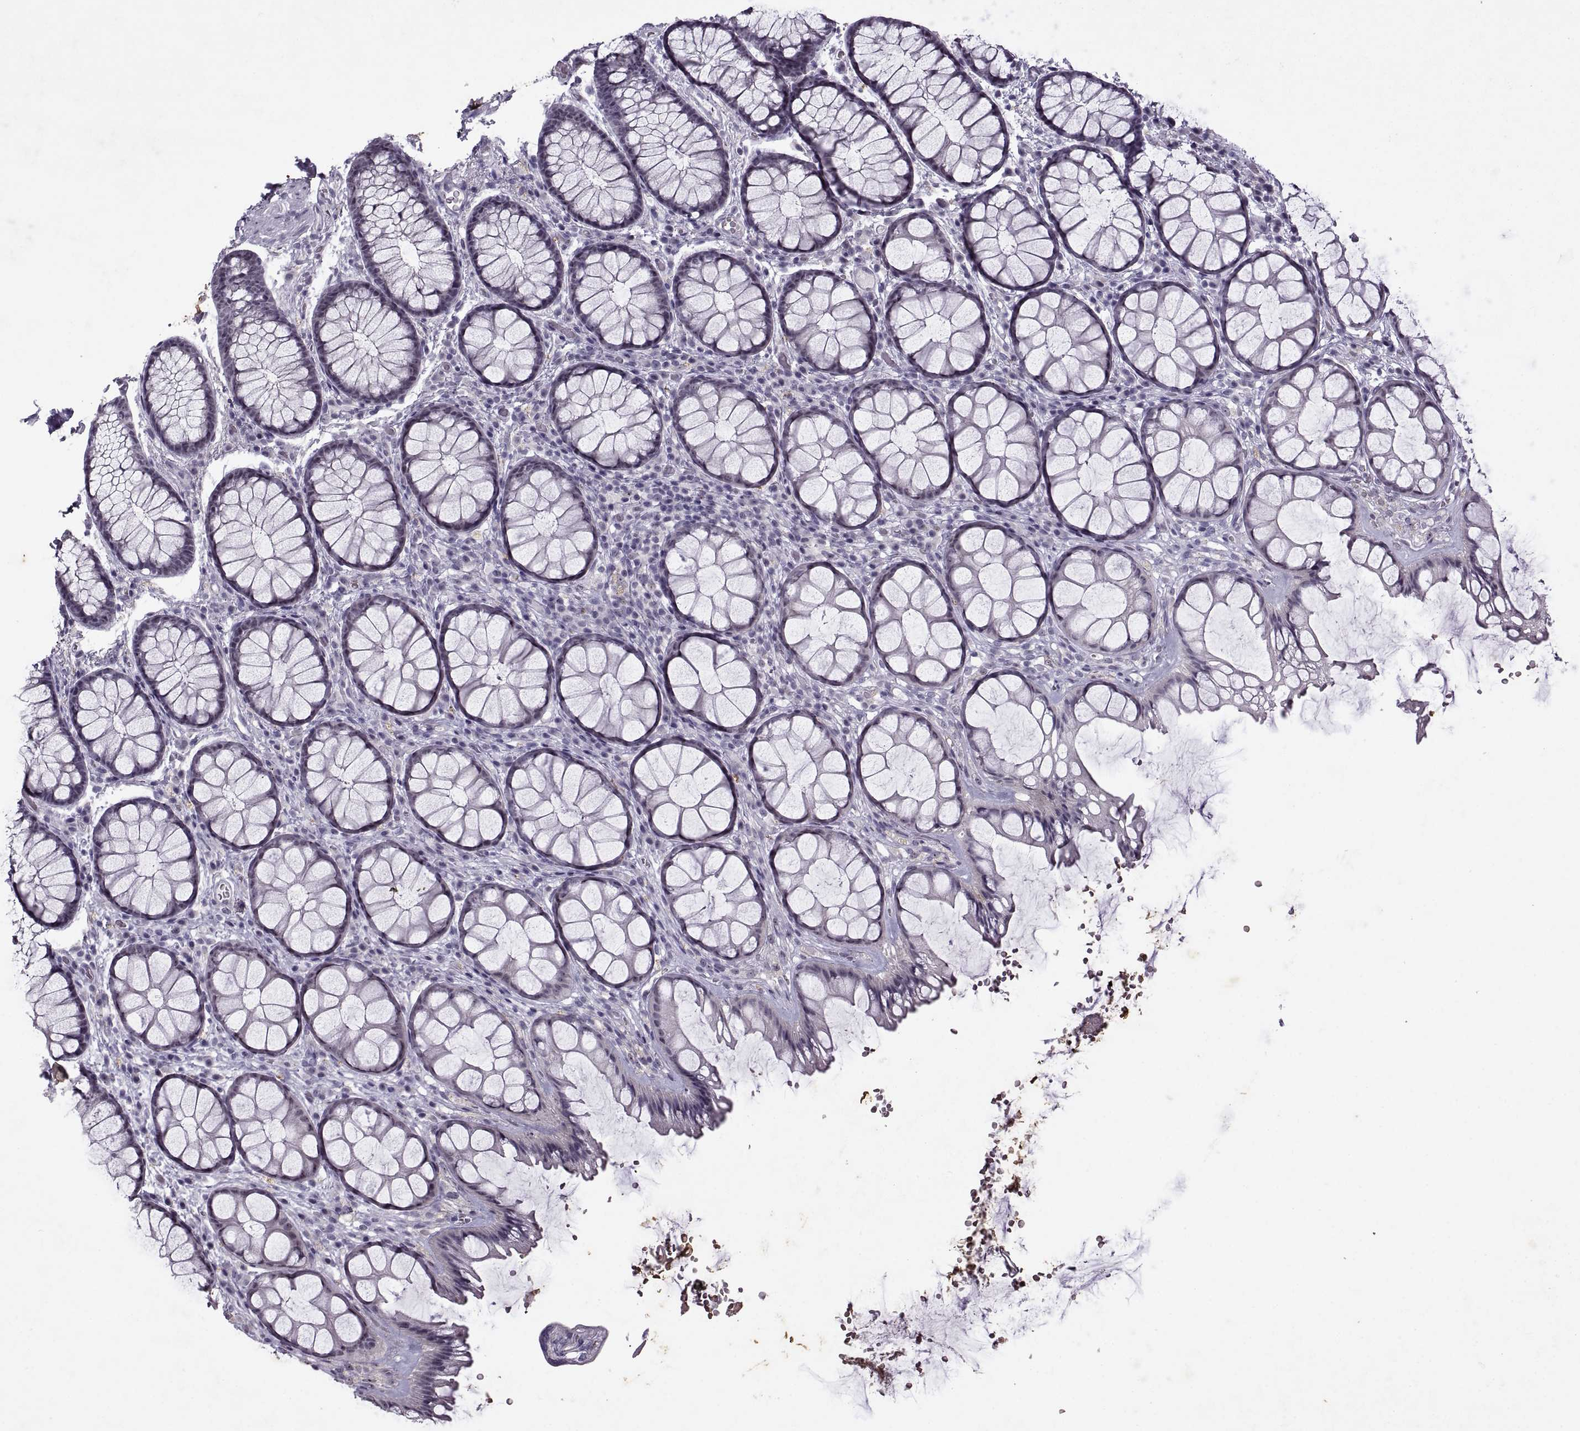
{"staining": {"intensity": "negative", "quantity": "none", "location": "none"}, "tissue": "rectum", "cell_type": "Glandular cells", "image_type": "normal", "snomed": [{"axis": "morphology", "description": "Normal tissue, NOS"}, {"axis": "topography", "description": "Rectum"}], "caption": "IHC of unremarkable rectum shows no staining in glandular cells.", "gene": "SINHCAF", "patient": {"sex": "female", "age": 62}}